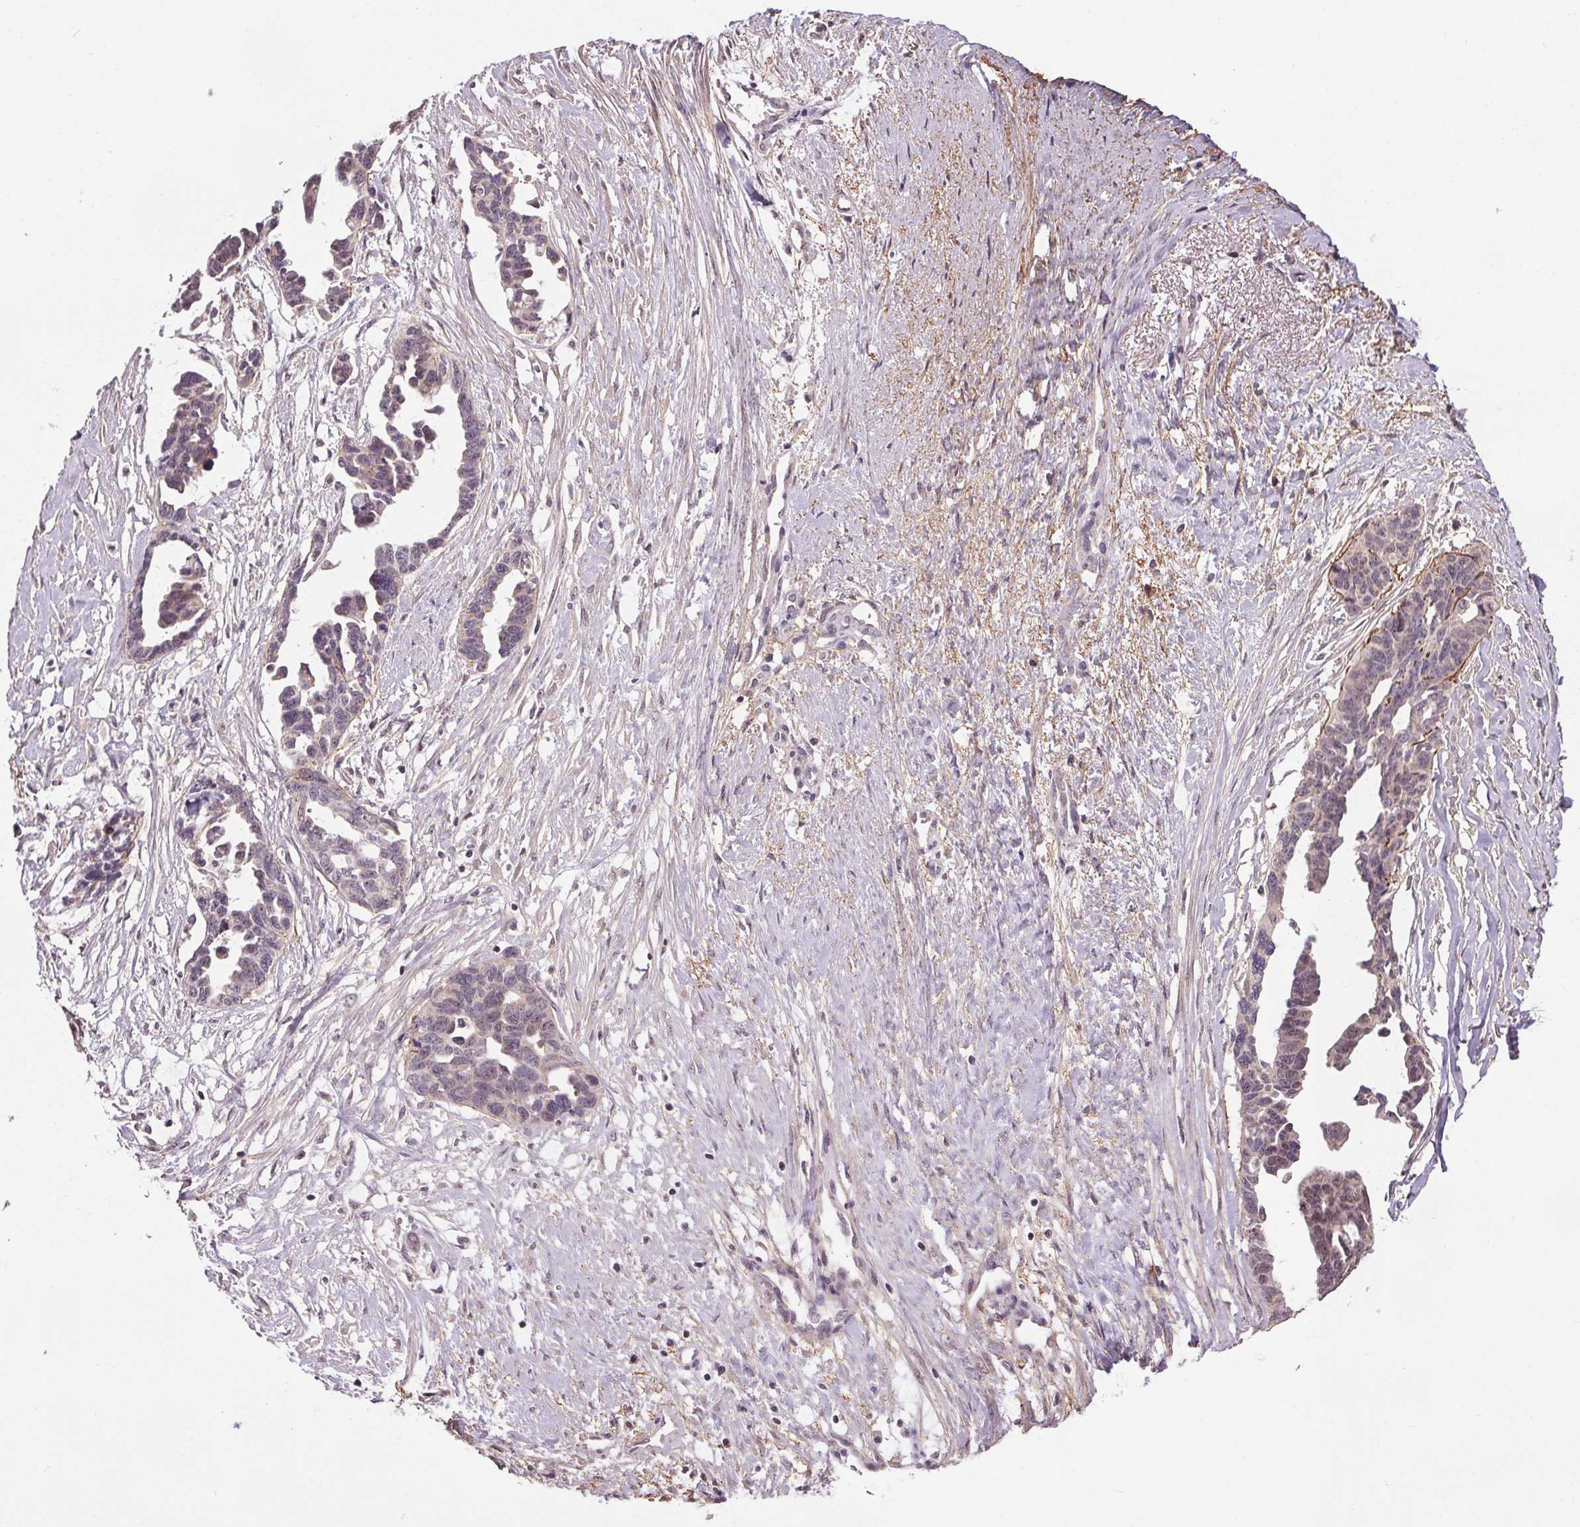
{"staining": {"intensity": "negative", "quantity": "none", "location": "none"}, "tissue": "ovarian cancer", "cell_type": "Tumor cells", "image_type": "cancer", "snomed": [{"axis": "morphology", "description": "Cystadenocarcinoma, serous, NOS"}, {"axis": "topography", "description": "Ovary"}], "caption": "Immunohistochemistry histopathology image of neoplastic tissue: human ovarian serous cystadenocarcinoma stained with DAB (3,3'-diaminobenzidine) exhibits no significant protein positivity in tumor cells.", "gene": "KIAA0232", "patient": {"sex": "female", "age": 69}}